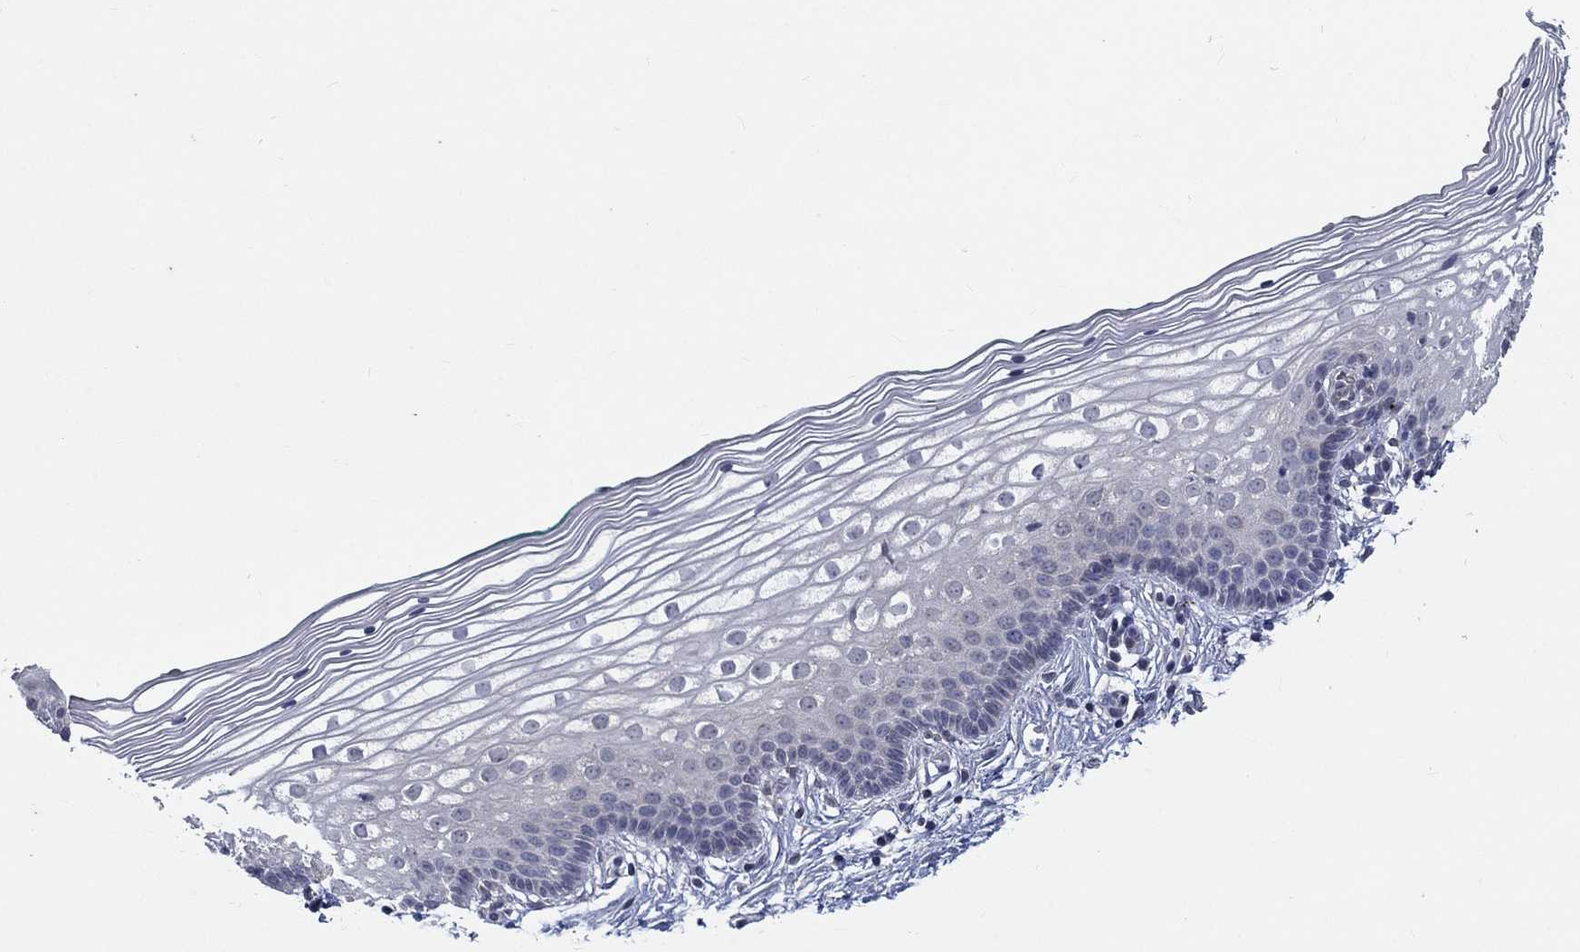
{"staining": {"intensity": "negative", "quantity": "none", "location": "none"}, "tissue": "vagina", "cell_type": "Squamous epithelial cells", "image_type": "normal", "snomed": [{"axis": "morphology", "description": "Normal tissue, NOS"}, {"axis": "topography", "description": "Vagina"}], "caption": "Protein analysis of normal vagina demonstrates no significant expression in squamous epithelial cells.", "gene": "MTSS2", "patient": {"sex": "female", "age": 36}}